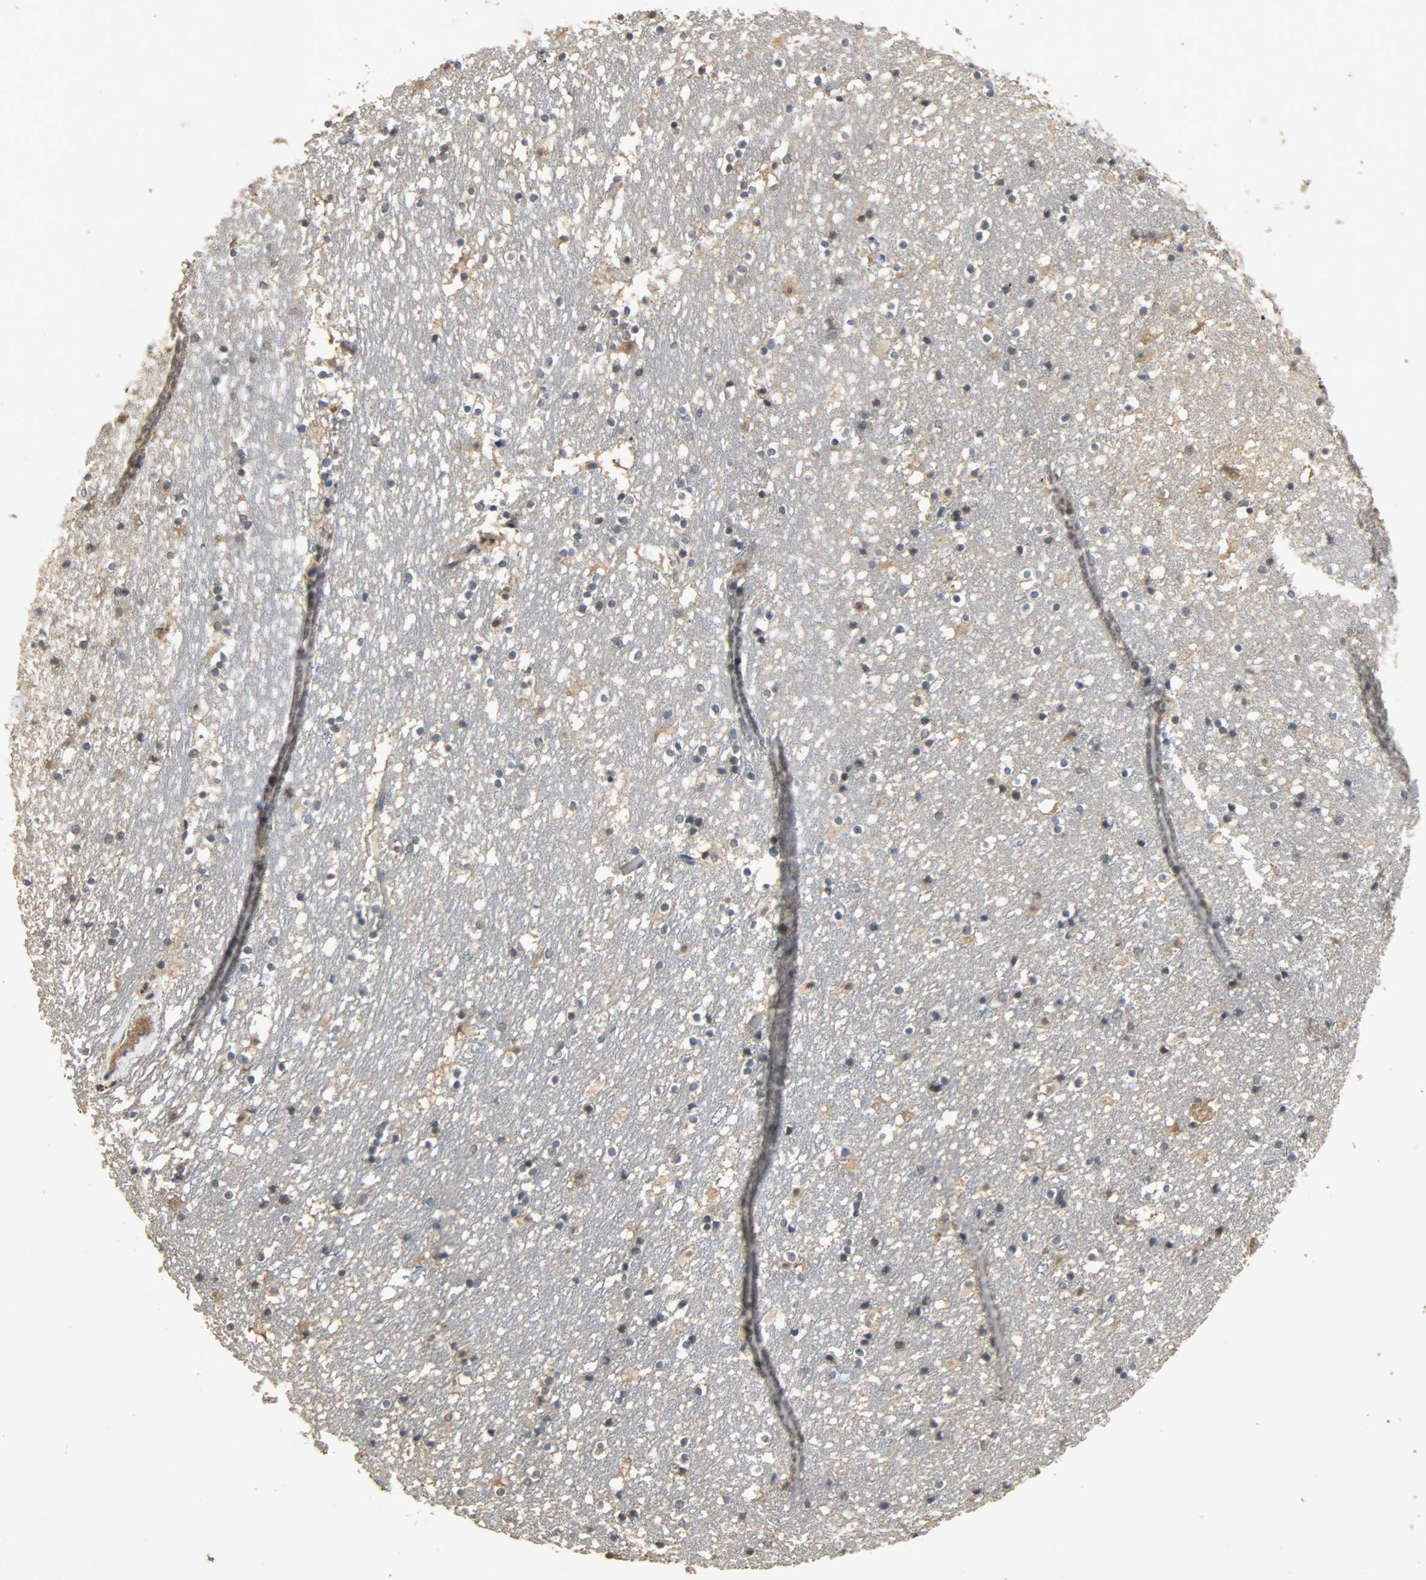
{"staining": {"intensity": "moderate", "quantity": "25%-75%", "location": "cytoplasmic/membranous"}, "tissue": "caudate", "cell_type": "Glial cells", "image_type": "normal", "snomed": [{"axis": "morphology", "description": "Normal tissue, NOS"}, {"axis": "topography", "description": "Lateral ventricle wall"}], "caption": "Caudate stained with a brown dye reveals moderate cytoplasmic/membranous positive positivity in about 25%-75% of glial cells.", "gene": "CDKN2C", "patient": {"sex": "male", "age": 45}}